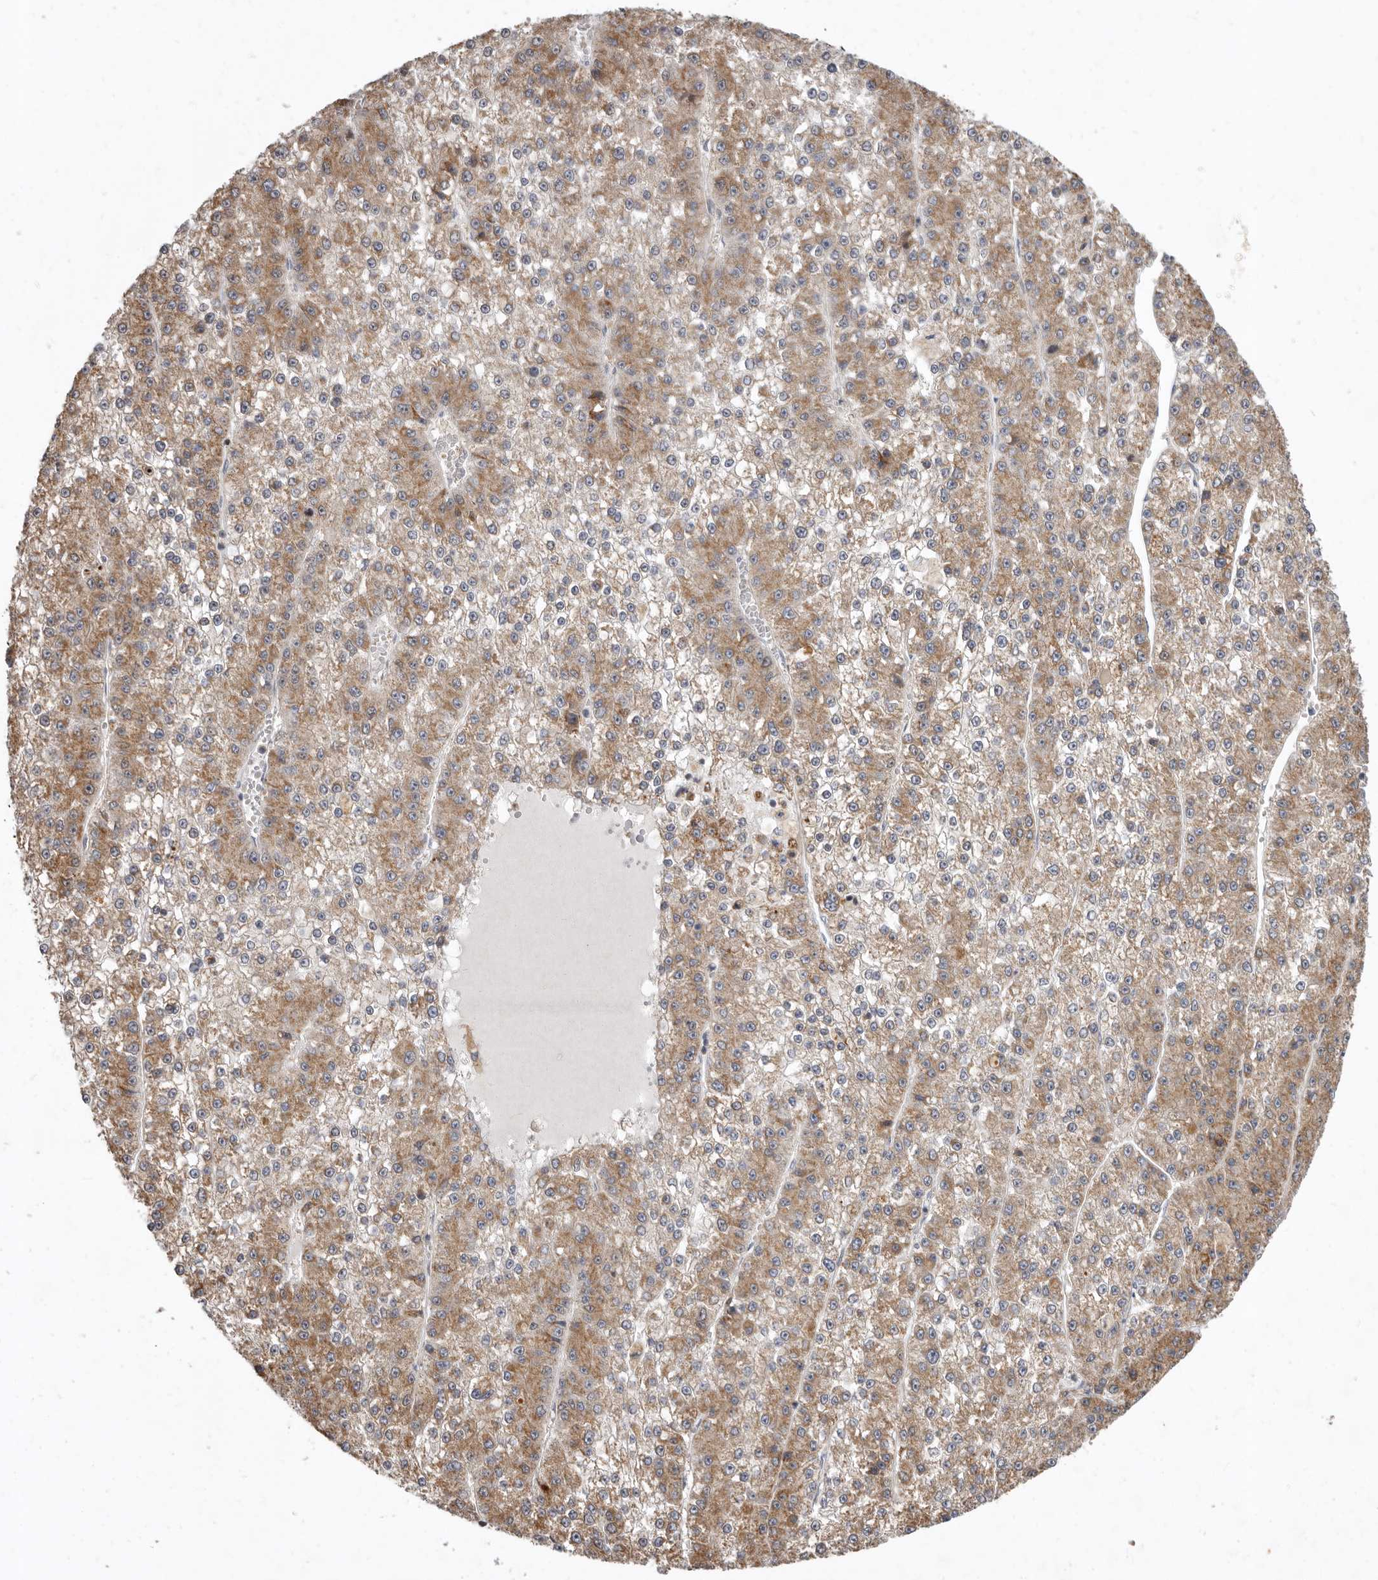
{"staining": {"intensity": "moderate", "quantity": ">75%", "location": "cytoplasmic/membranous"}, "tissue": "liver cancer", "cell_type": "Tumor cells", "image_type": "cancer", "snomed": [{"axis": "morphology", "description": "Carcinoma, Hepatocellular, NOS"}, {"axis": "topography", "description": "Liver"}], "caption": "Protein expression analysis of human hepatocellular carcinoma (liver) reveals moderate cytoplasmic/membranous expression in about >75% of tumor cells. The staining is performed using DAB brown chromogen to label protein expression. The nuclei are counter-stained blue using hematoxylin.", "gene": "SMC4", "patient": {"sex": "female", "age": 73}}